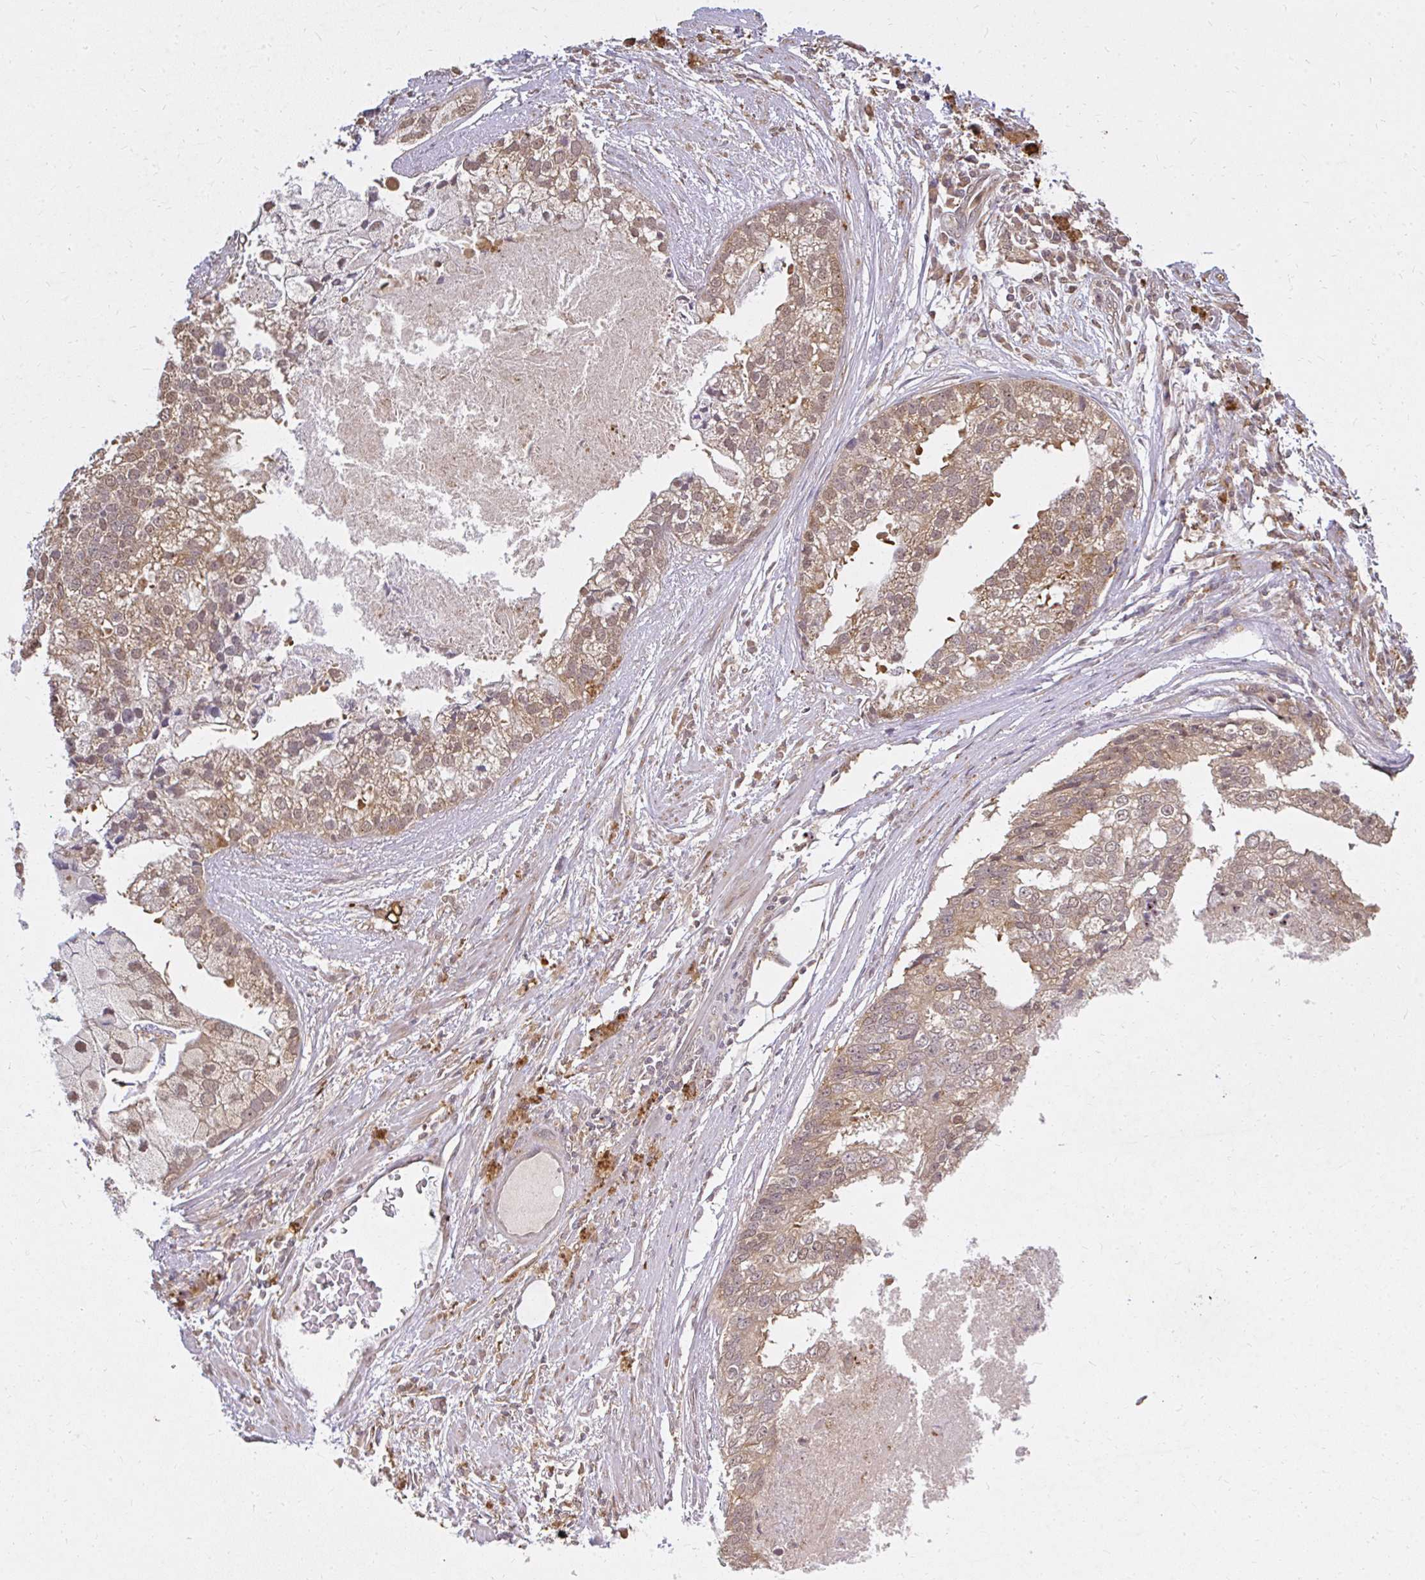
{"staining": {"intensity": "moderate", "quantity": ">75%", "location": "cytoplasmic/membranous,nuclear"}, "tissue": "prostate cancer", "cell_type": "Tumor cells", "image_type": "cancer", "snomed": [{"axis": "morphology", "description": "Adenocarcinoma, High grade"}, {"axis": "topography", "description": "Prostate"}], "caption": "Immunohistochemical staining of human prostate cancer (adenocarcinoma (high-grade)) reveals medium levels of moderate cytoplasmic/membranous and nuclear expression in approximately >75% of tumor cells.", "gene": "LARS2", "patient": {"sex": "male", "age": 62}}